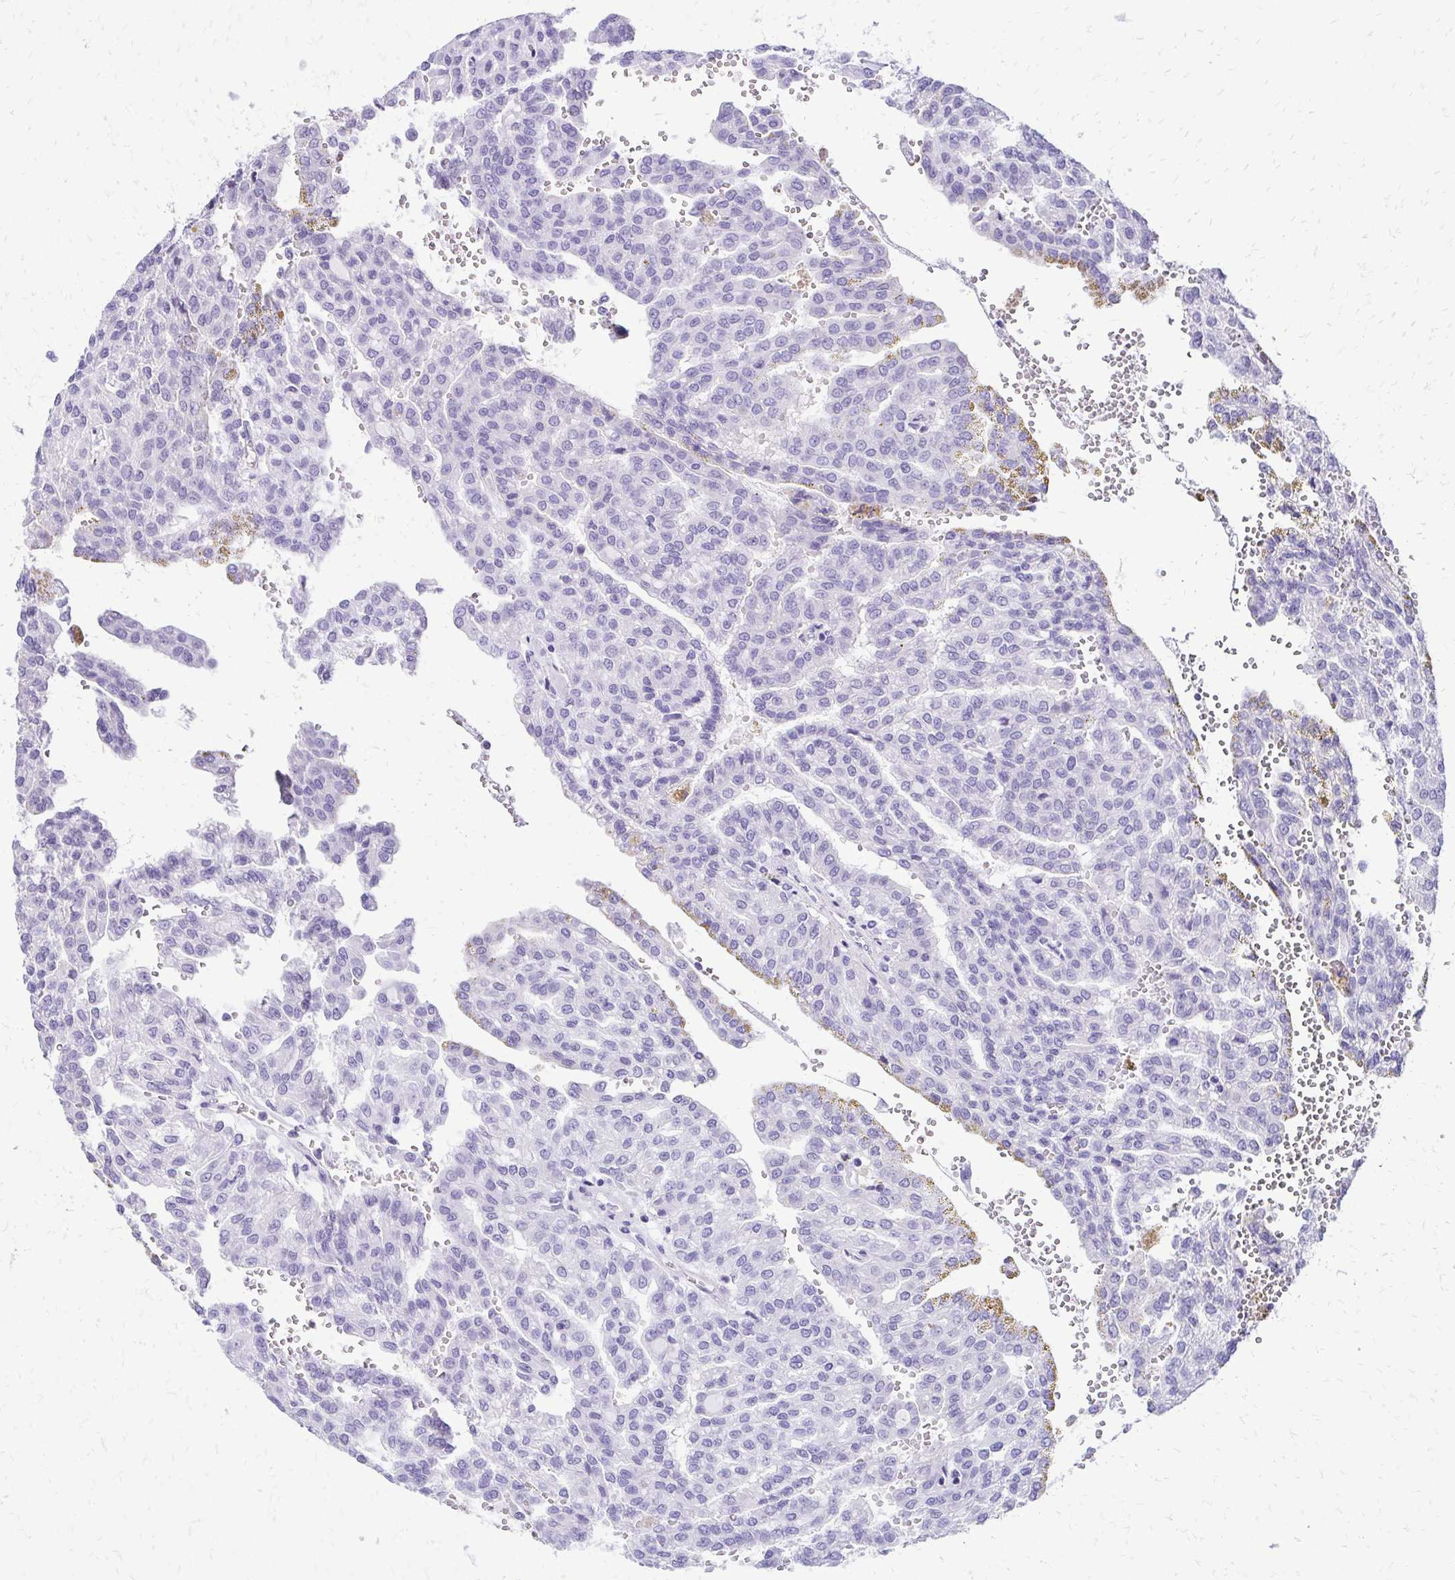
{"staining": {"intensity": "negative", "quantity": "none", "location": "none"}, "tissue": "renal cancer", "cell_type": "Tumor cells", "image_type": "cancer", "snomed": [{"axis": "morphology", "description": "Adenocarcinoma, NOS"}, {"axis": "topography", "description": "Kidney"}], "caption": "Renal cancer (adenocarcinoma) stained for a protein using immunohistochemistry (IHC) exhibits no positivity tumor cells.", "gene": "SLC32A1", "patient": {"sex": "male", "age": 63}}